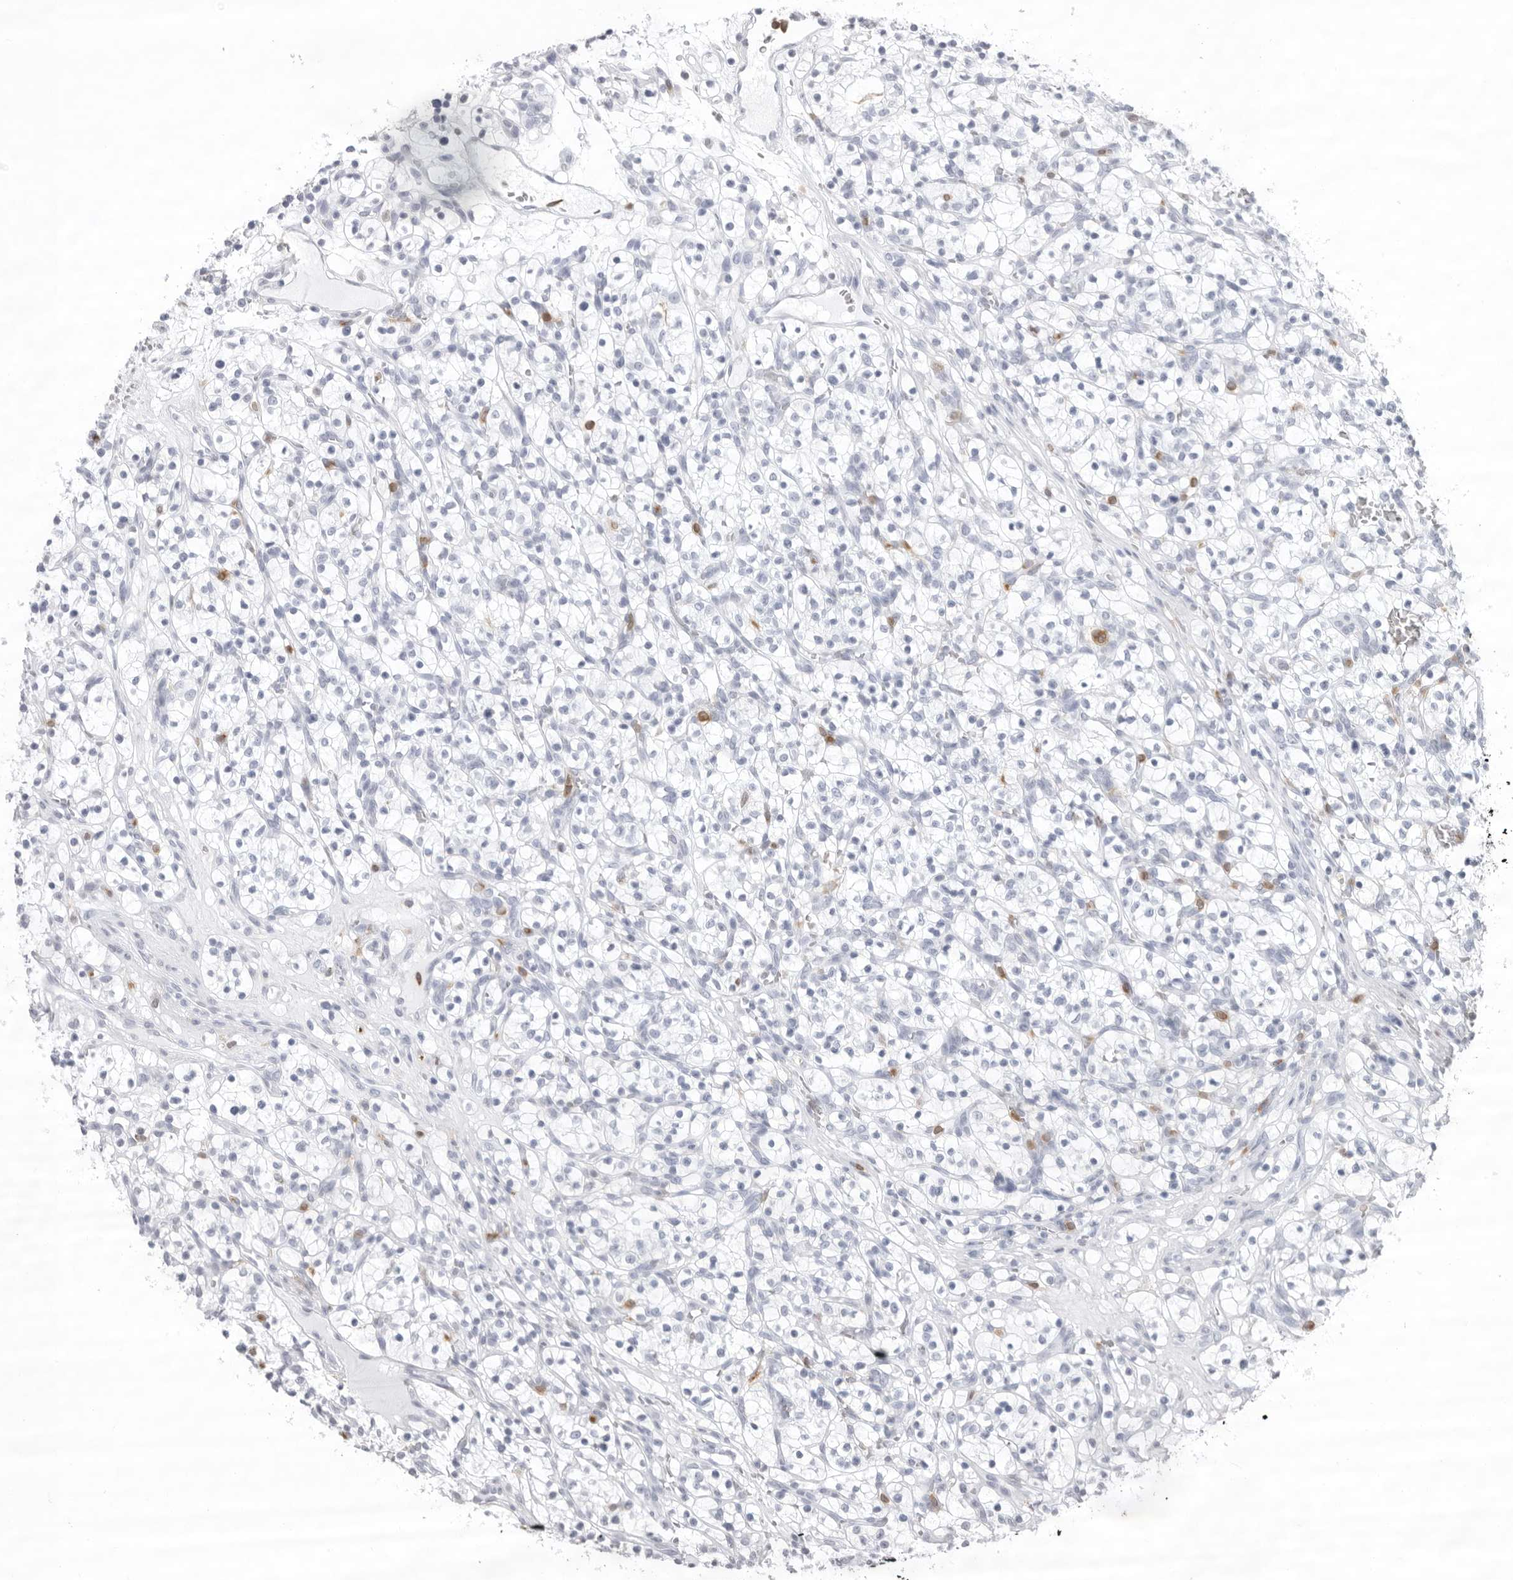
{"staining": {"intensity": "negative", "quantity": "none", "location": "none"}, "tissue": "renal cancer", "cell_type": "Tumor cells", "image_type": "cancer", "snomed": [{"axis": "morphology", "description": "Adenocarcinoma, NOS"}, {"axis": "topography", "description": "Kidney"}], "caption": "Tumor cells are negative for protein expression in human renal cancer.", "gene": "FMNL1", "patient": {"sex": "female", "age": 57}}